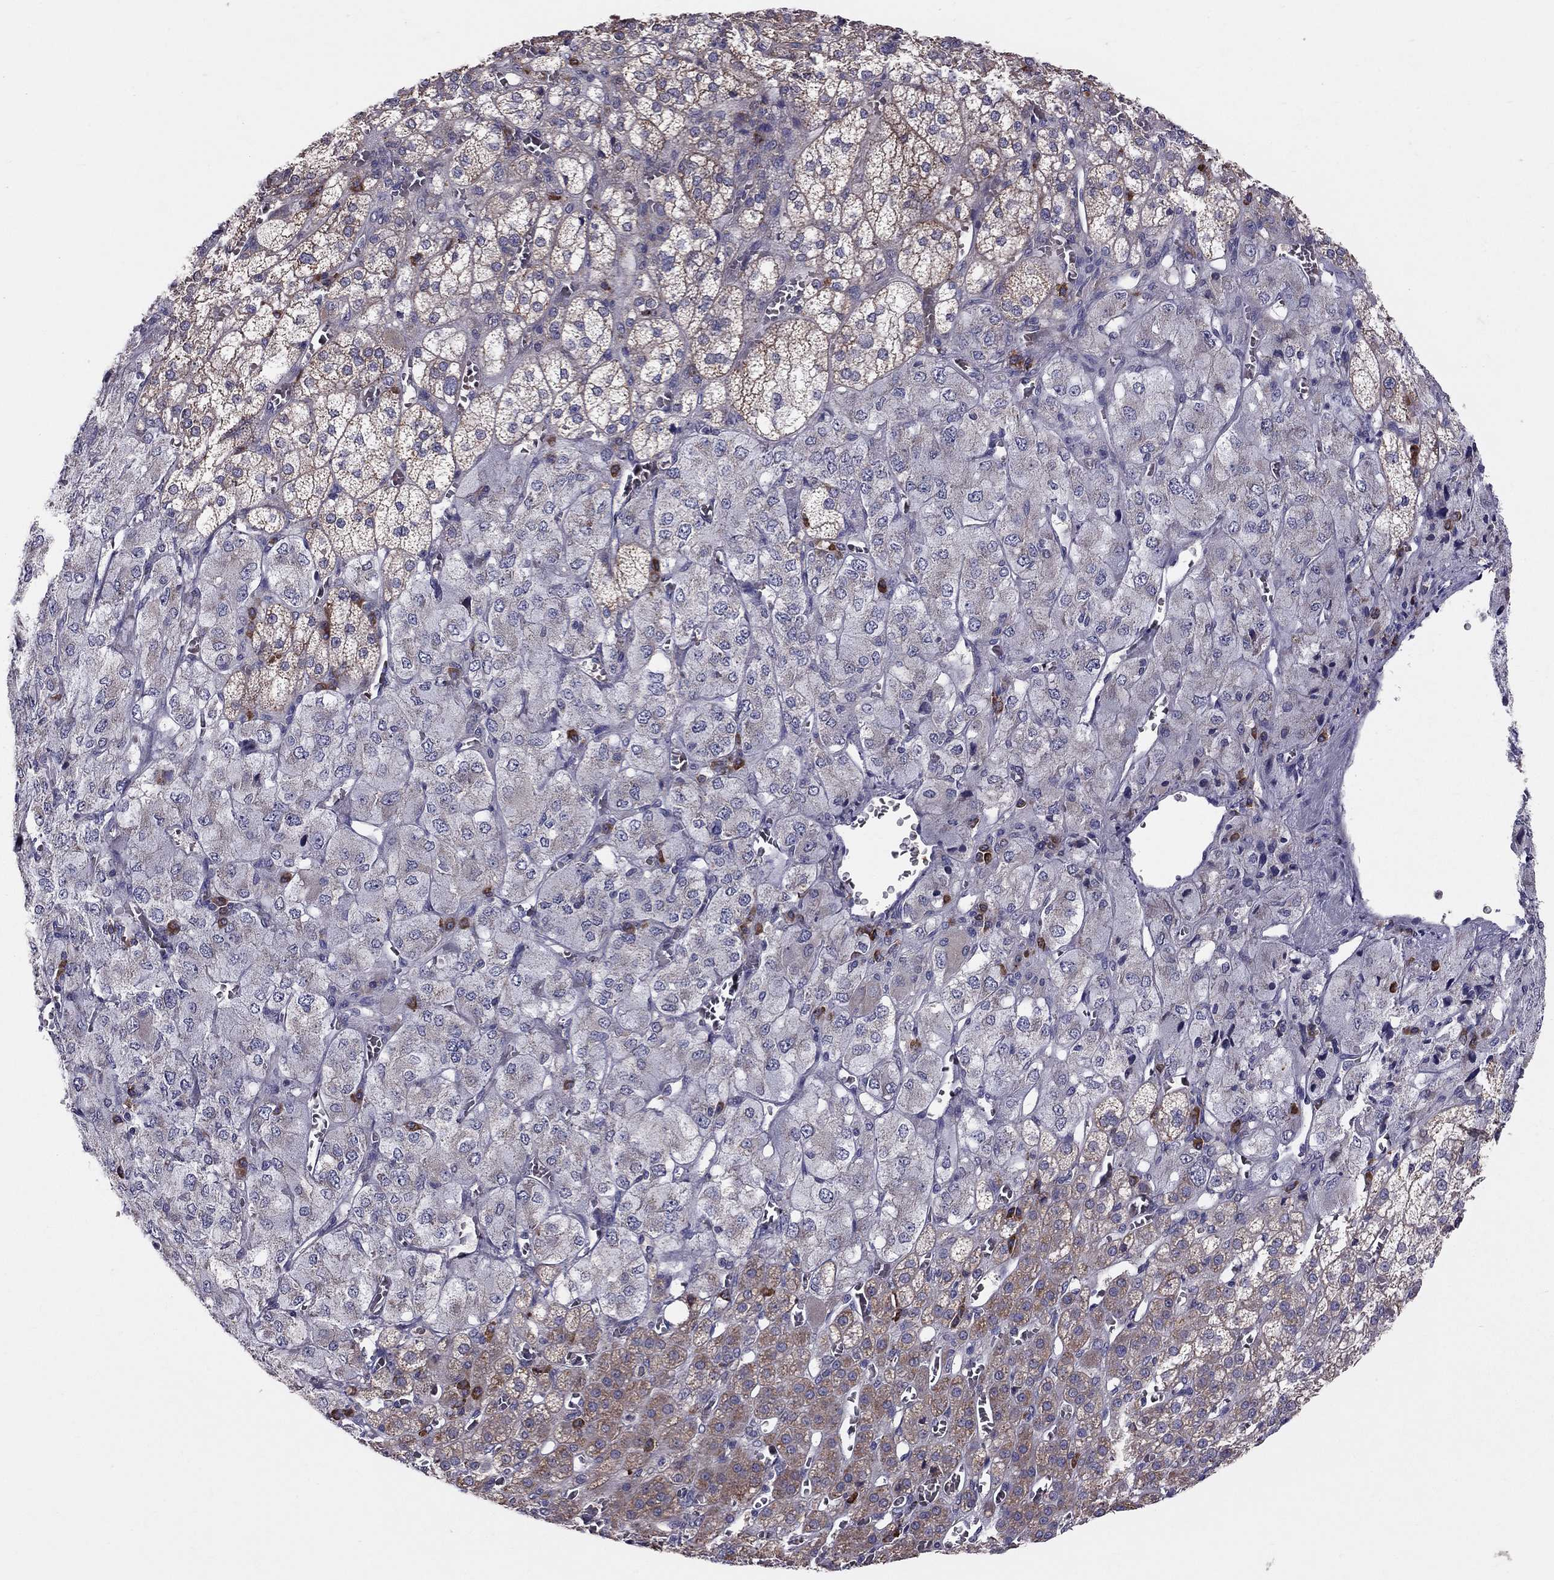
{"staining": {"intensity": "strong", "quantity": "<25%", "location": "cytoplasmic/membranous"}, "tissue": "adrenal gland", "cell_type": "Glandular cells", "image_type": "normal", "snomed": [{"axis": "morphology", "description": "Normal tissue, NOS"}, {"axis": "topography", "description": "Adrenal gland"}], "caption": "Immunohistochemistry (IHC) staining of unremarkable adrenal gland, which demonstrates medium levels of strong cytoplasmic/membranous positivity in about <25% of glandular cells indicating strong cytoplasmic/membranous protein expression. The staining was performed using DAB (brown) for protein detection and nuclei were counterstained in hematoxylin (blue).", "gene": "PIK3CG", "patient": {"sex": "female", "age": 60}}